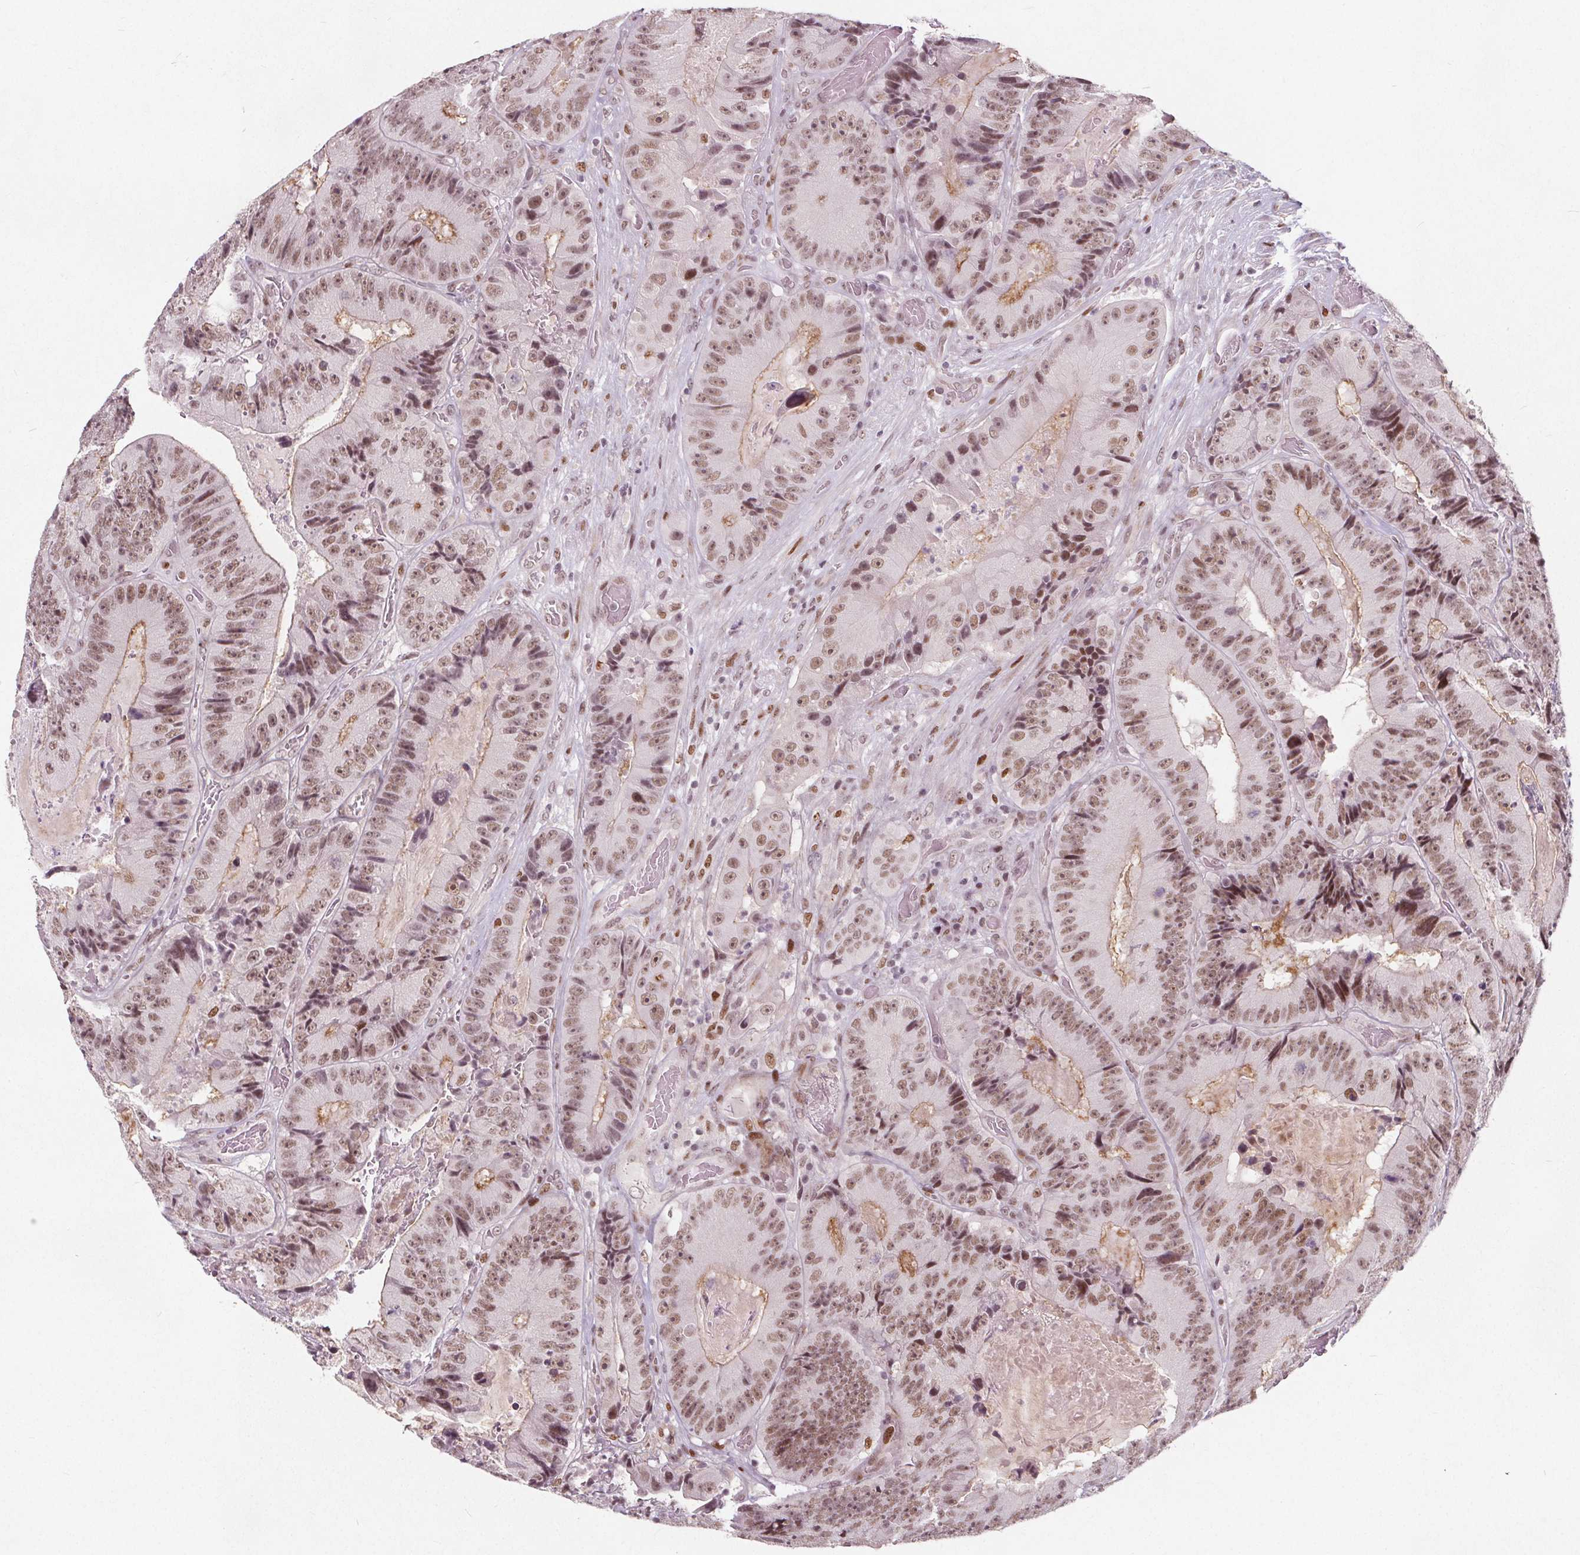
{"staining": {"intensity": "moderate", "quantity": ">75%", "location": "cytoplasmic/membranous,nuclear"}, "tissue": "colorectal cancer", "cell_type": "Tumor cells", "image_type": "cancer", "snomed": [{"axis": "morphology", "description": "Adenocarcinoma, NOS"}, {"axis": "topography", "description": "Colon"}], "caption": "Immunohistochemistry (IHC) staining of colorectal cancer, which reveals medium levels of moderate cytoplasmic/membranous and nuclear expression in about >75% of tumor cells indicating moderate cytoplasmic/membranous and nuclear protein positivity. The staining was performed using DAB (3,3'-diaminobenzidine) (brown) for protein detection and nuclei were counterstained in hematoxylin (blue).", "gene": "TAF6L", "patient": {"sex": "female", "age": 86}}